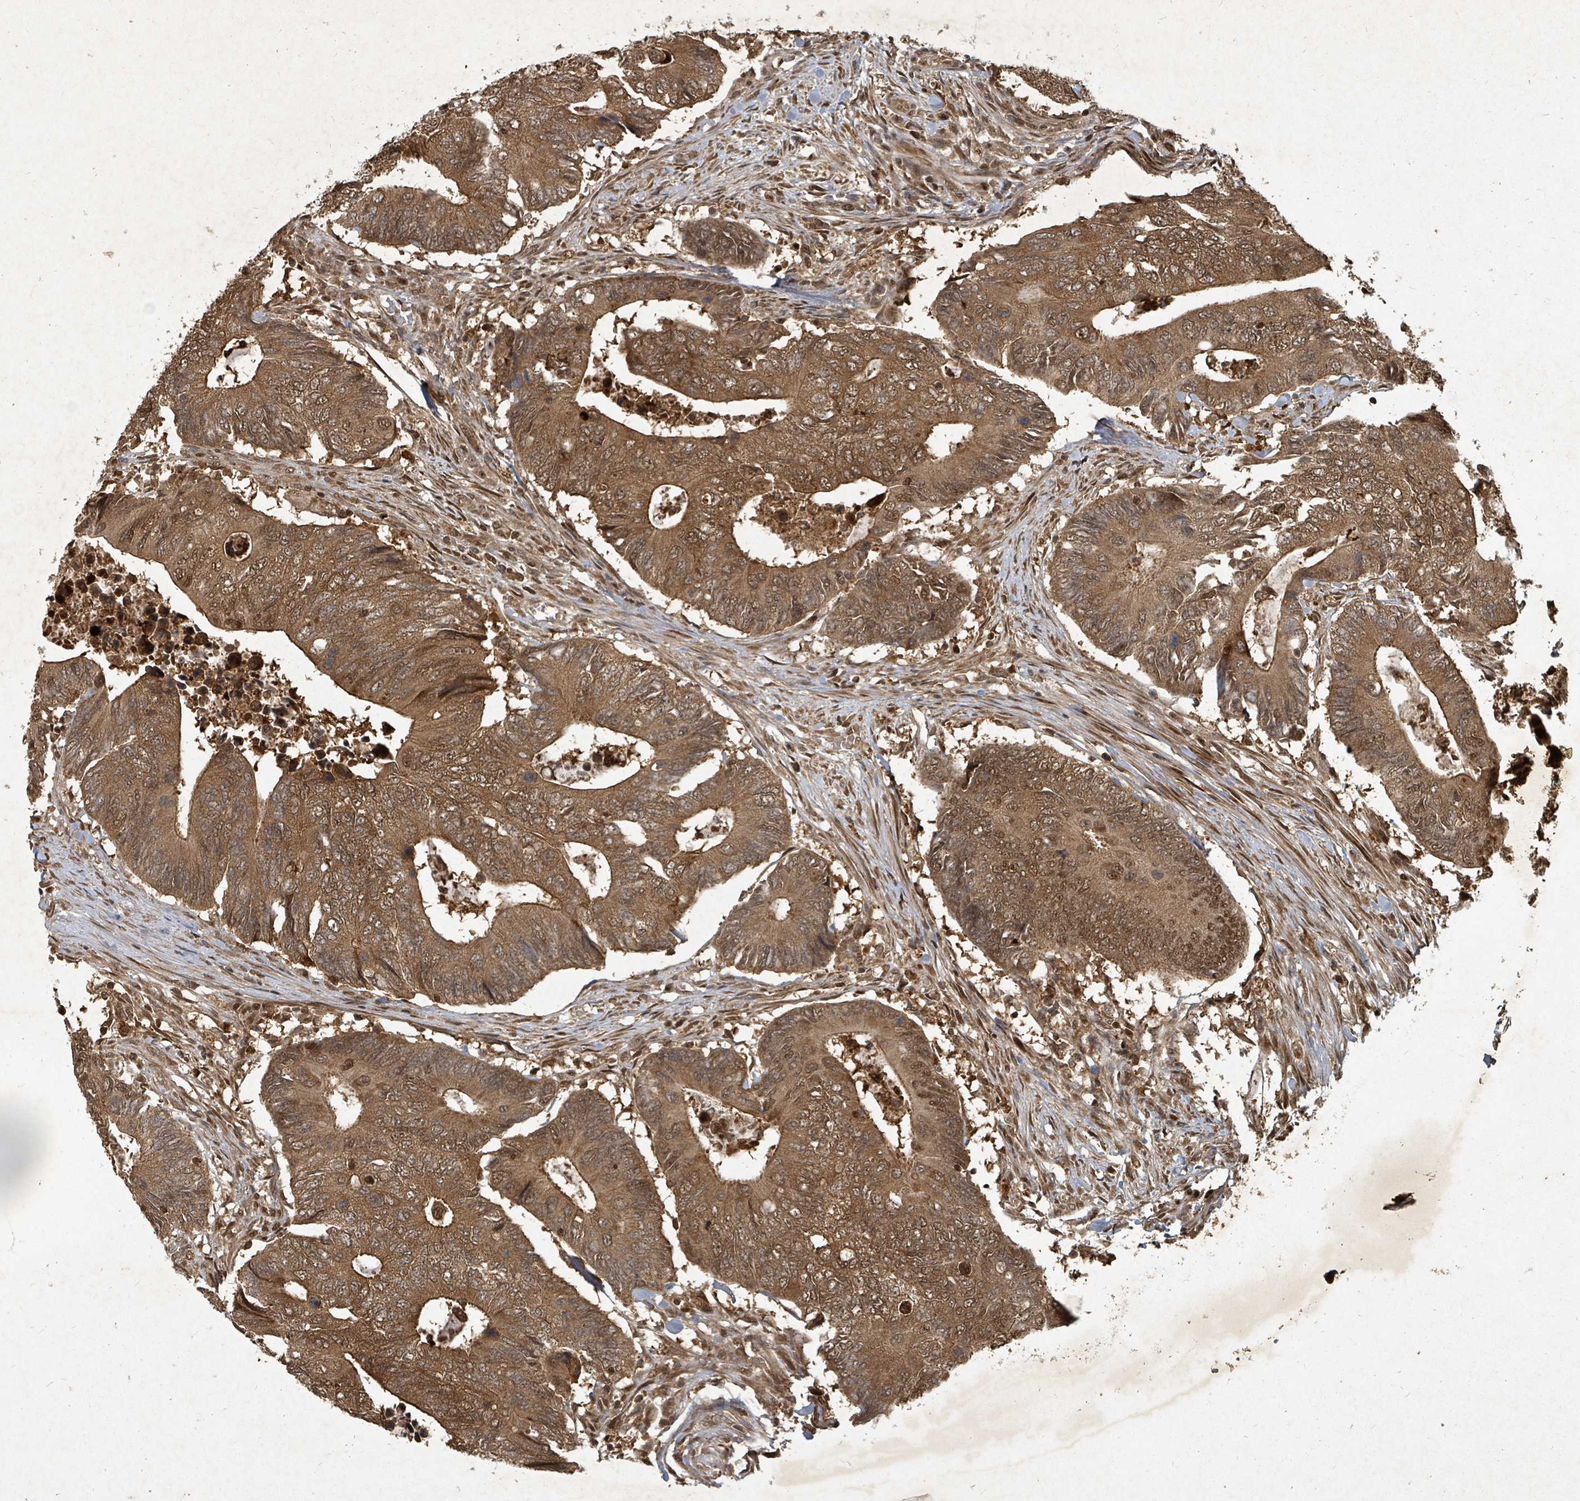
{"staining": {"intensity": "moderate", "quantity": ">75%", "location": "cytoplasmic/membranous,nuclear"}, "tissue": "colorectal cancer", "cell_type": "Tumor cells", "image_type": "cancer", "snomed": [{"axis": "morphology", "description": "Adenocarcinoma, NOS"}, {"axis": "topography", "description": "Colon"}], "caption": "This photomicrograph demonstrates immunohistochemistry (IHC) staining of colorectal cancer (adenocarcinoma), with medium moderate cytoplasmic/membranous and nuclear staining in about >75% of tumor cells.", "gene": "KDM4E", "patient": {"sex": "male", "age": 87}}